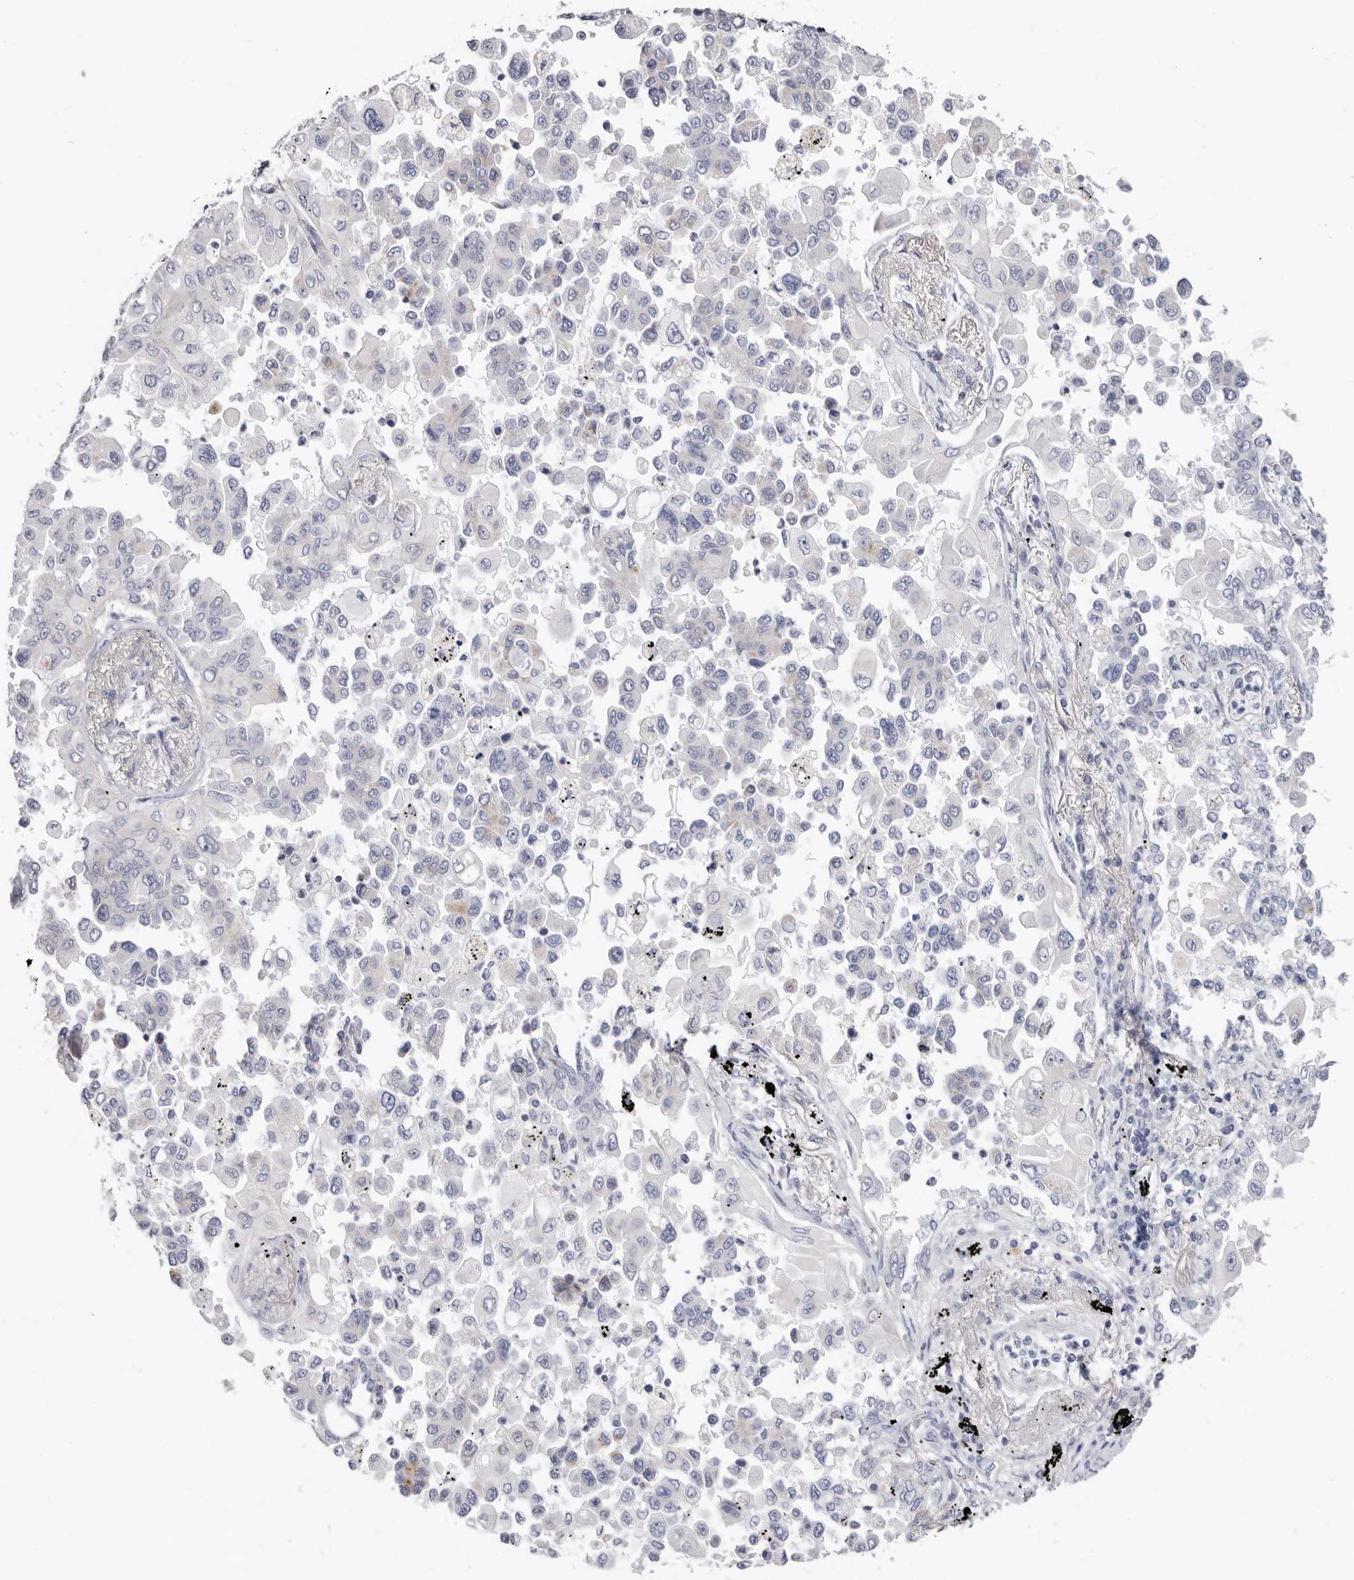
{"staining": {"intensity": "negative", "quantity": "none", "location": "none"}, "tissue": "lung cancer", "cell_type": "Tumor cells", "image_type": "cancer", "snomed": [{"axis": "morphology", "description": "Adenocarcinoma, NOS"}, {"axis": "topography", "description": "Lung"}], "caption": "High power microscopy micrograph of an immunohistochemistry (IHC) micrograph of lung cancer (adenocarcinoma), revealing no significant staining in tumor cells.", "gene": "RSPO2", "patient": {"sex": "female", "age": 67}}